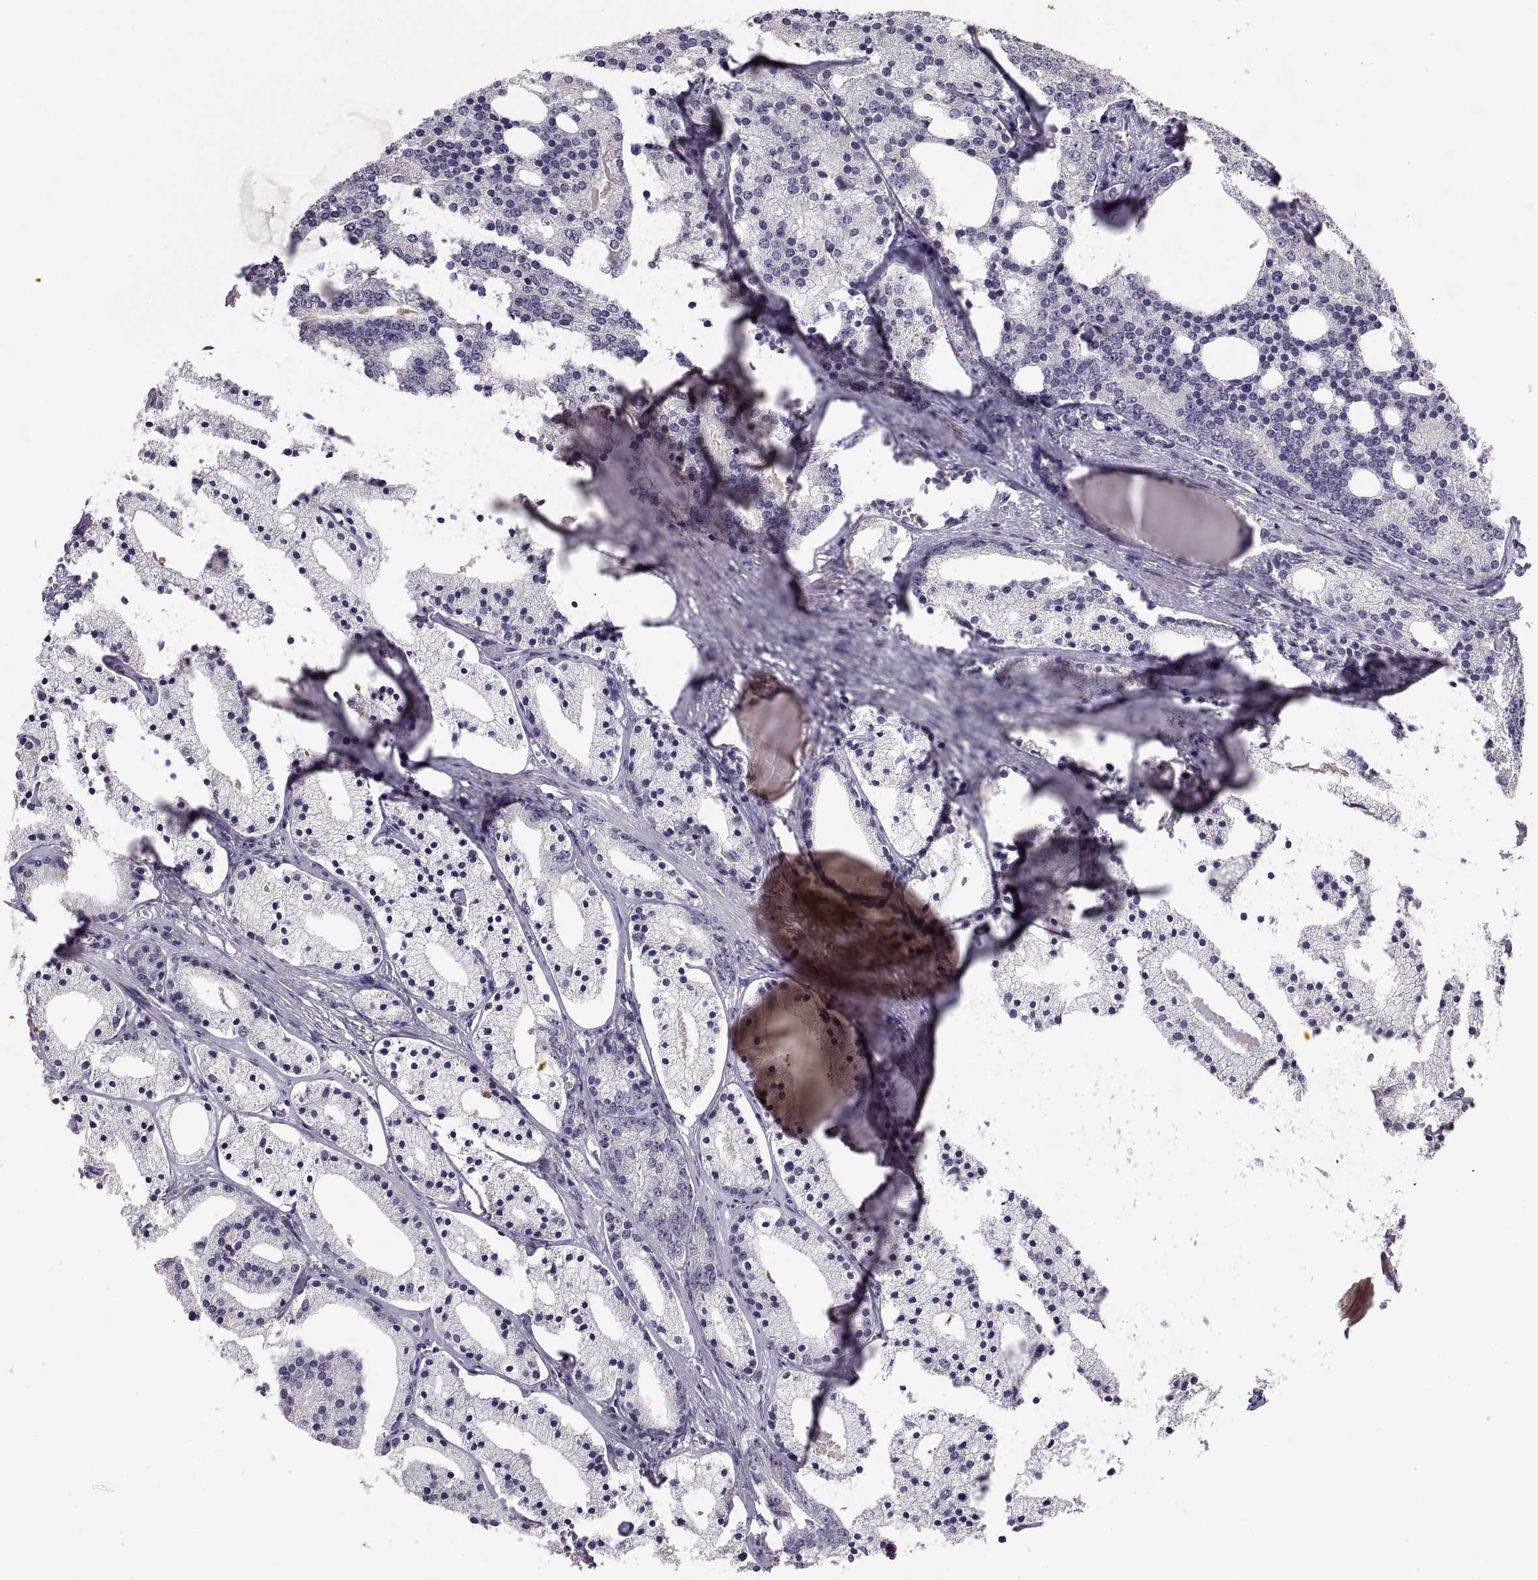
{"staining": {"intensity": "negative", "quantity": "none", "location": "none"}, "tissue": "prostate cancer", "cell_type": "Tumor cells", "image_type": "cancer", "snomed": [{"axis": "morphology", "description": "Adenocarcinoma, NOS"}, {"axis": "topography", "description": "Prostate"}], "caption": "Prostate cancer (adenocarcinoma) stained for a protein using immunohistochemistry exhibits no staining tumor cells.", "gene": "PAX2", "patient": {"sex": "male", "age": 69}}